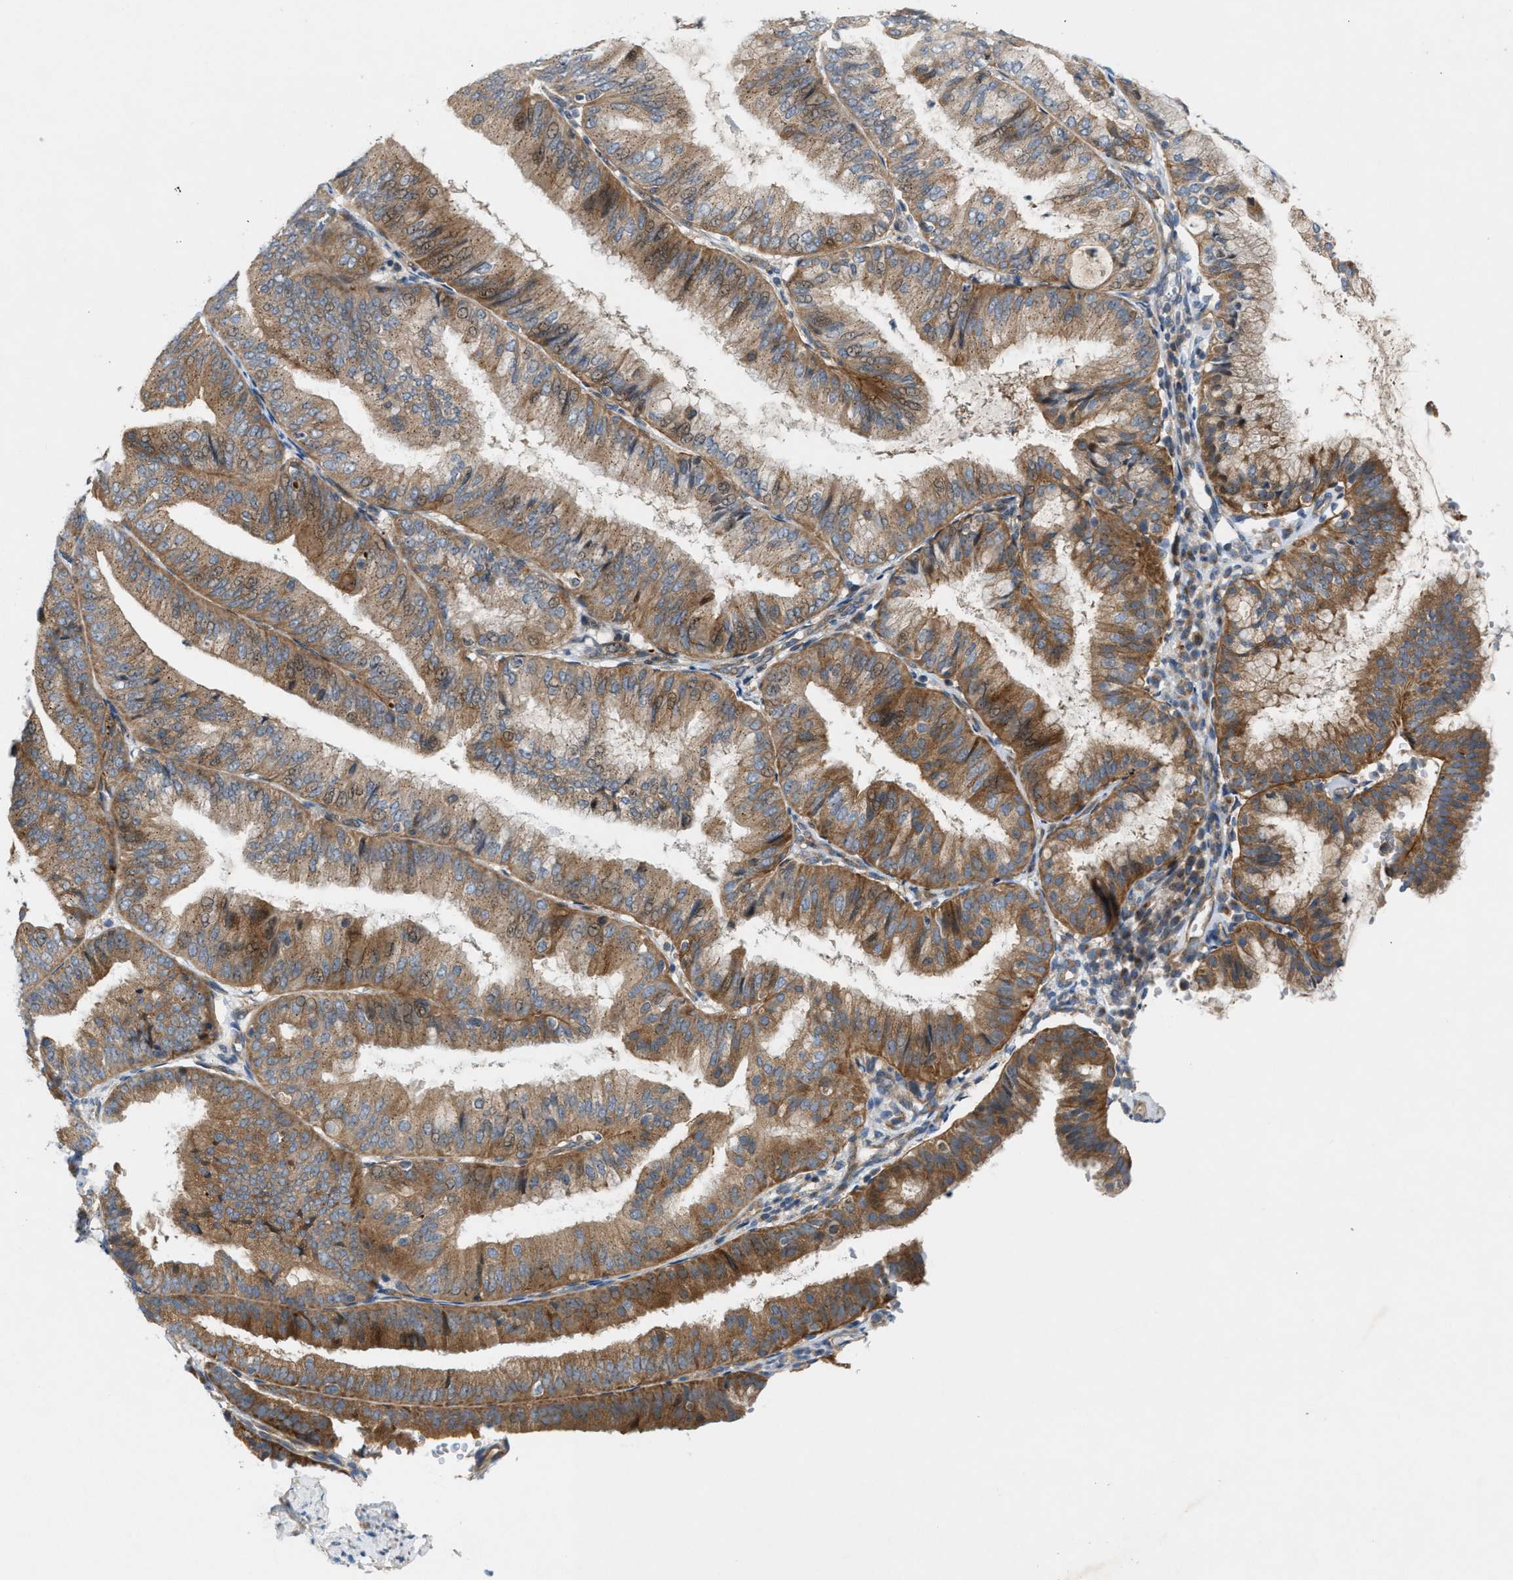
{"staining": {"intensity": "moderate", "quantity": ">75%", "location": "cytoplasmic/membranous"}, "tissue": "endometrial cancer", "cell_type": "Tumor cells", "image_type": "cancer", "snomed": [{"axis": "morphology", "description": "Adenocarcinoma, NOS"}, {"axis": "topography", "description": "Endometrium"}], "caption": "A high-resolution micrograph shows immunohistochemistry staining of adenocarcinoma (endometrial), which reveals moderate cytoplasmic/membranous expression in approximately >75% of tumor cells.", "gene": "CYB5D1", "patient": {"sex": "female", "age": 63}}